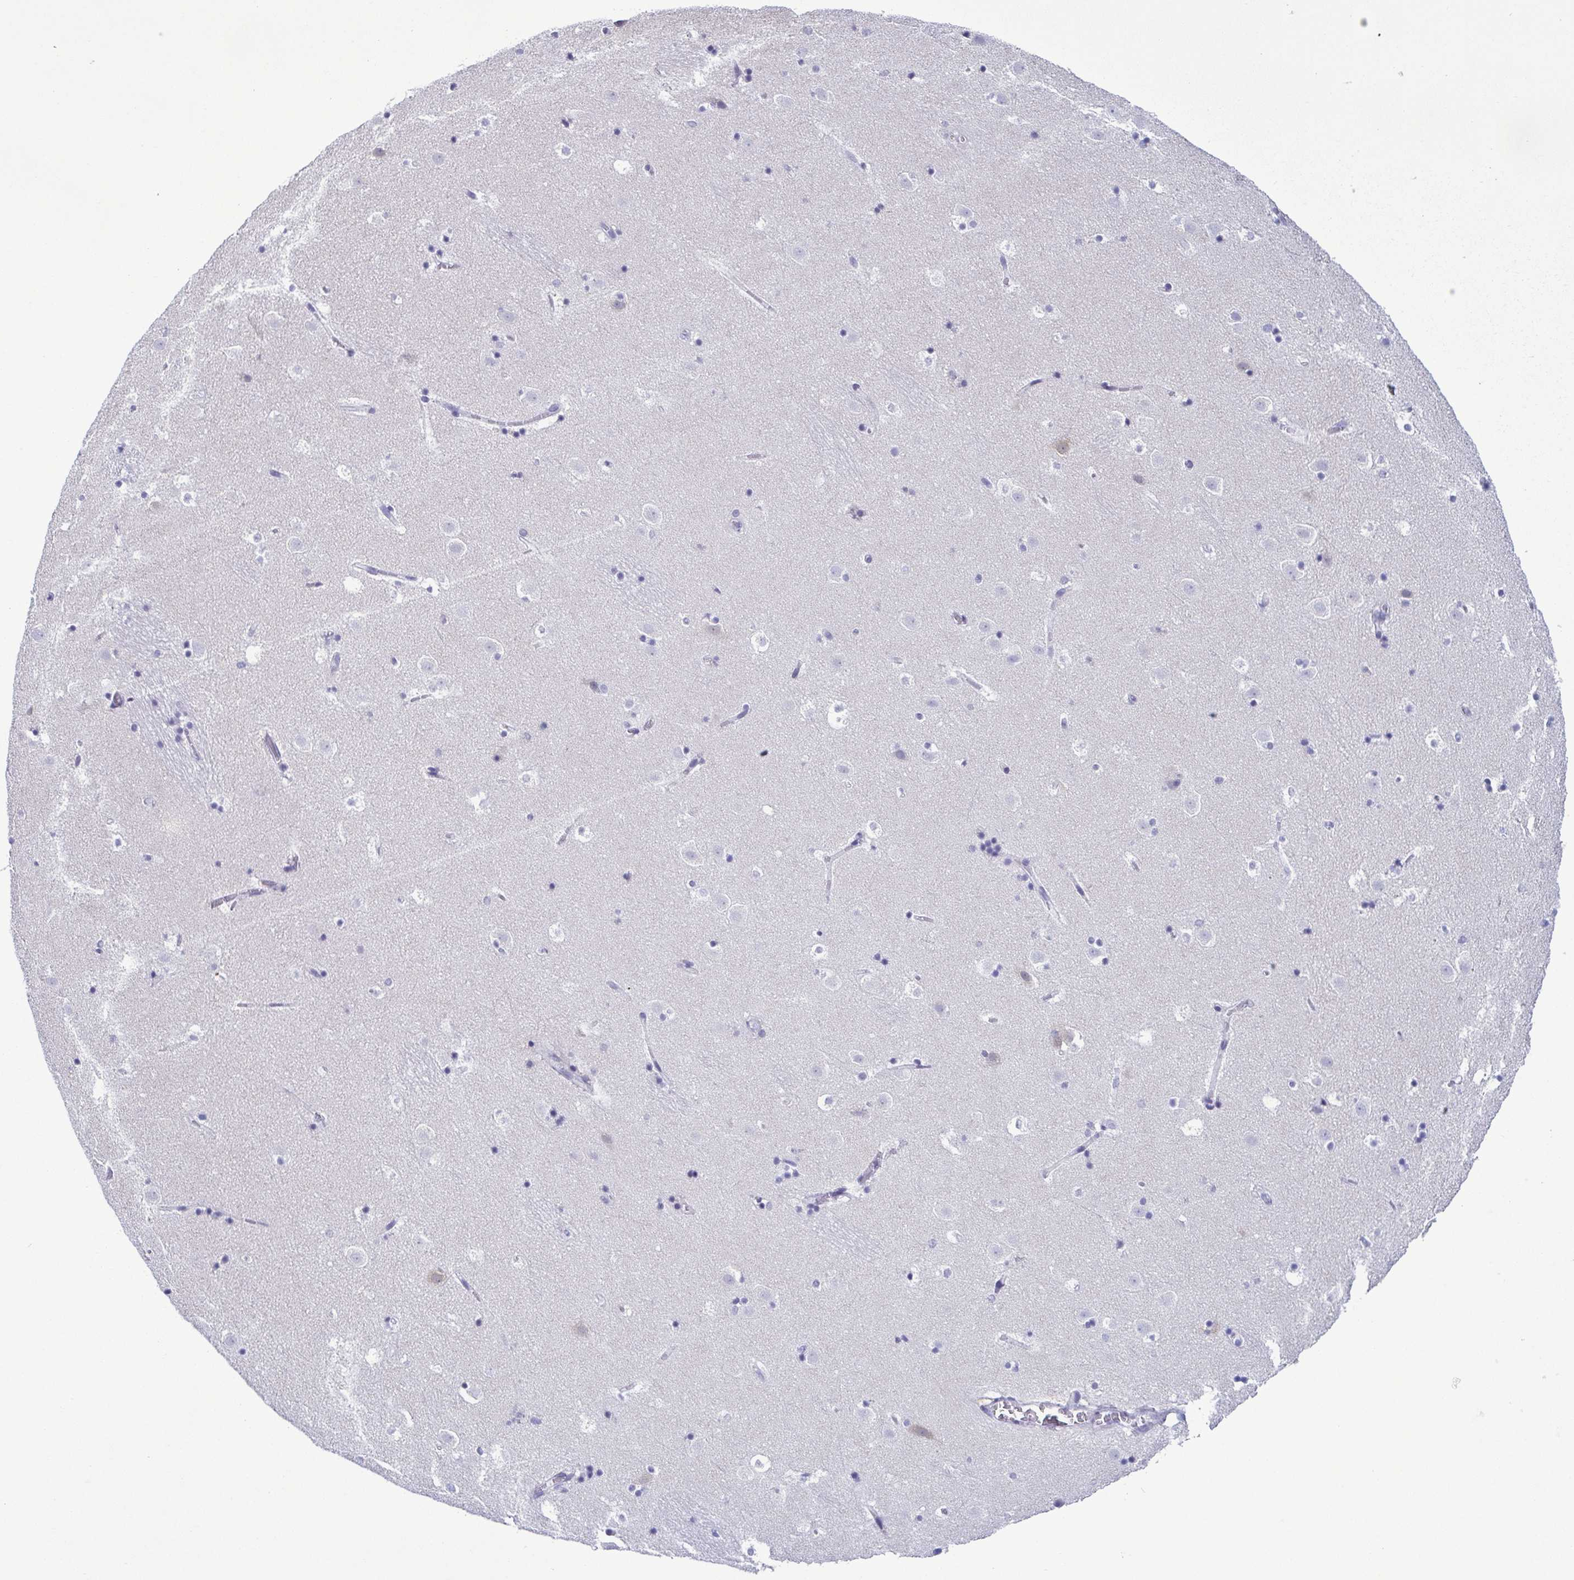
{"staining": {"intensity": "negative", "quantity": "none", "location": "none"}, "tissue": "caudate", "cell_type": "Glial cells", "image_type": "normal", "snomed": [{"axis": "morphology", "description": "Normal tissue, NOS"}, {"axis": "topography", "description": "Lateral ventricle wall"}], "caption": "Immunohistochemistry photomicrograph of benign human caudate stained for a protein (brown), which displays no positivity in glial cells. (DAB immunohistochemistry visualized using brightfield microscopy, high magnification).", "gene": "INAFM1", "patient": {"sex": "male", "age": 37}}